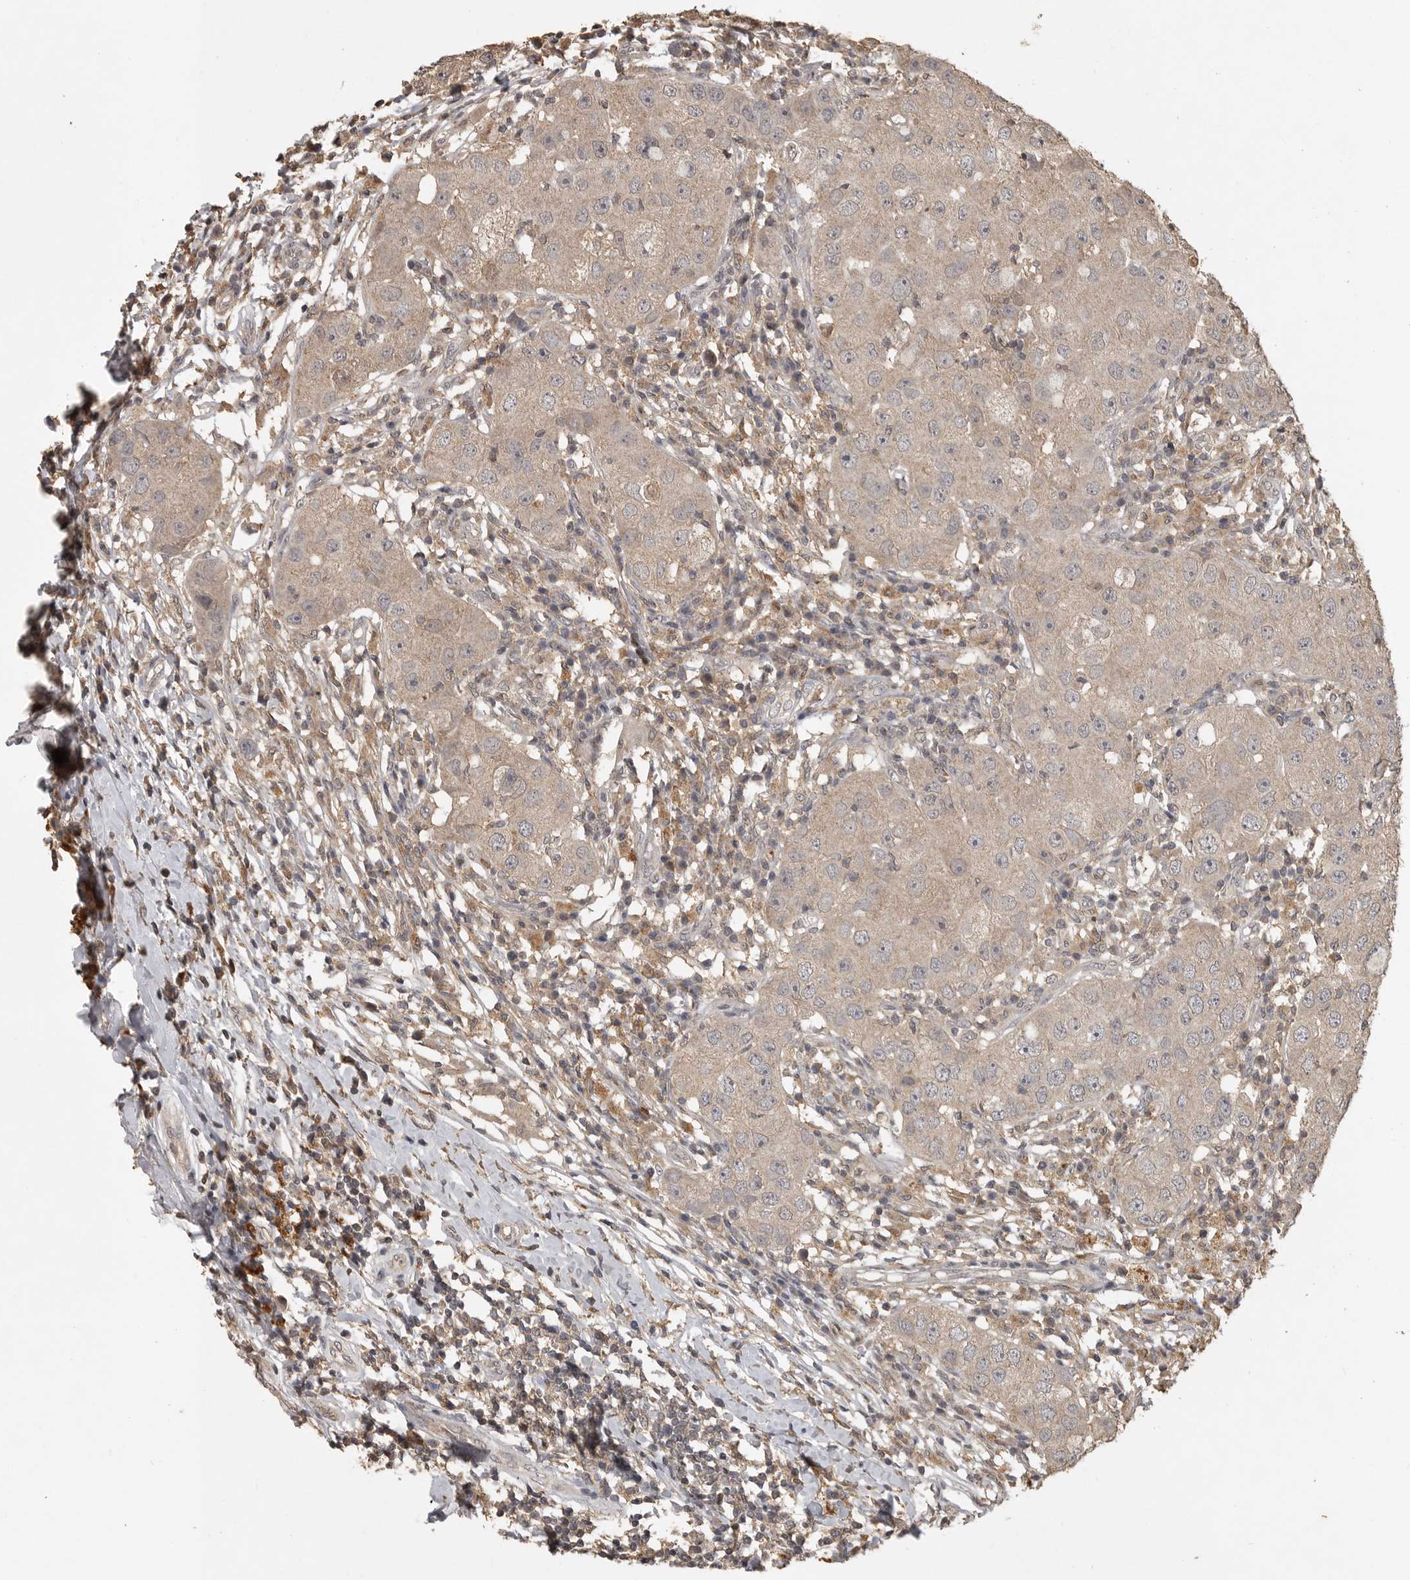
{"staining": {"intensity": "weak", "quantity": ">75%", "location": "cytoplasmic/membranous"}, "tissue": "breast cancer", "cell_type": "Tumor cells", "image_type": "cancer", "snomed": [{"axis": "morphology", "description": "Duct carcinoma"}, {"axis": "topography", "description": "Breast"}], "caption": "Immunohistochemical staining of breast intraductal carcinoma shows low levels of weak cytoplasmic/membranous positivity in approximately >75% of tumor cells.", "gene": "ADAMTS4", "patient": {"sex": "female", "age": 27}}